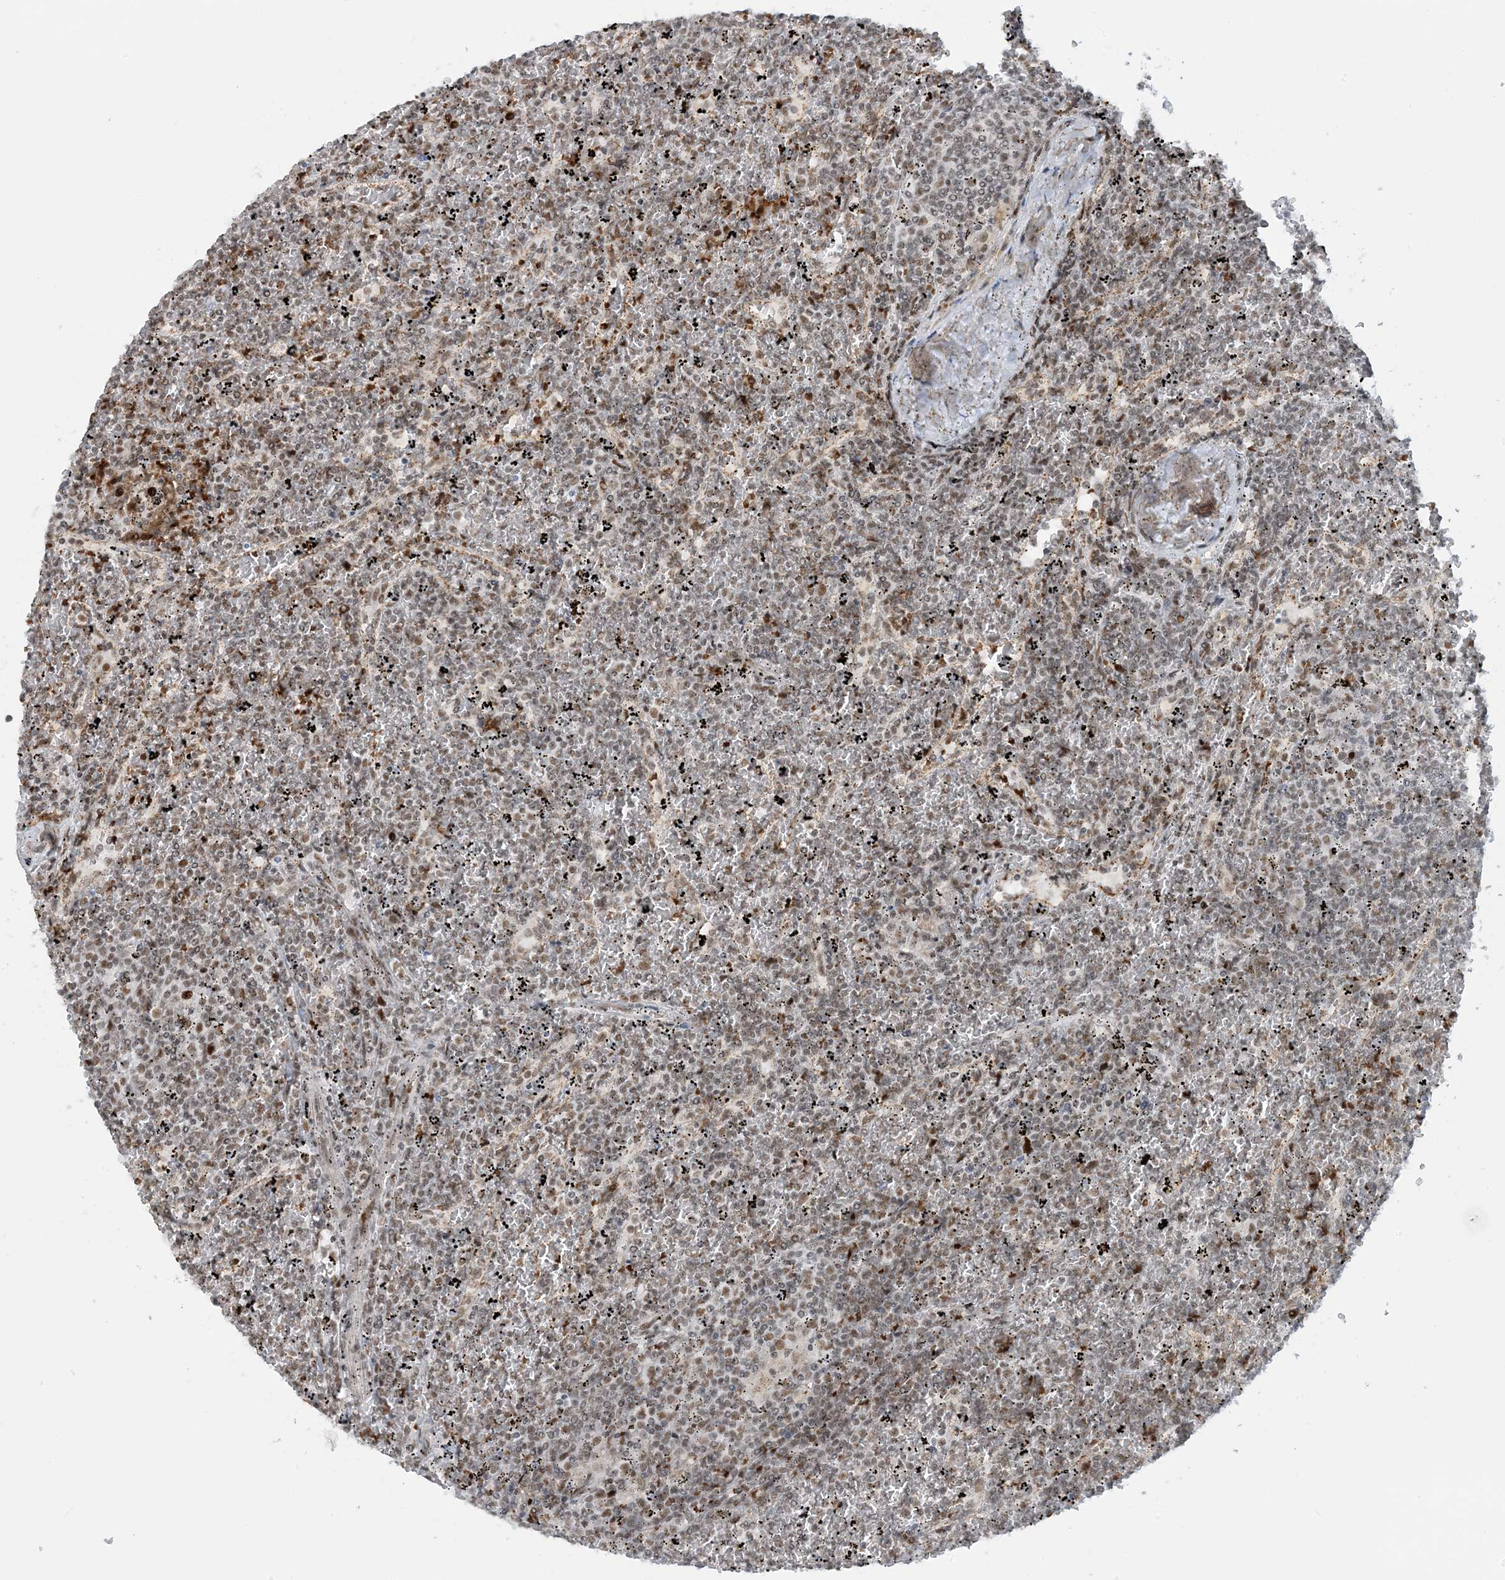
{"staining": {"intensity": "moderate", "quantity": "25%-75%", "location": "nuclear"}, "tissue": "lymphoma", "cell_type": "Tumor cells", "image_type": "cancer", "snomed": [{"axis": "morphology", "description": "Malignant lymphoma, non-Hodgkin's type, Low grade"}, {"axis": "topography", "description": "Spleen"}], "caption": "Malignant lymphoma, non-Hodgkin's type (low-grade) tissue demonstrates moderate nuclear expression in approximately 25%-75% of tumor cells Nuclei are stained in blue.", "gene": "ECT2L", "patient": {"sex": "female", "age": 19}}